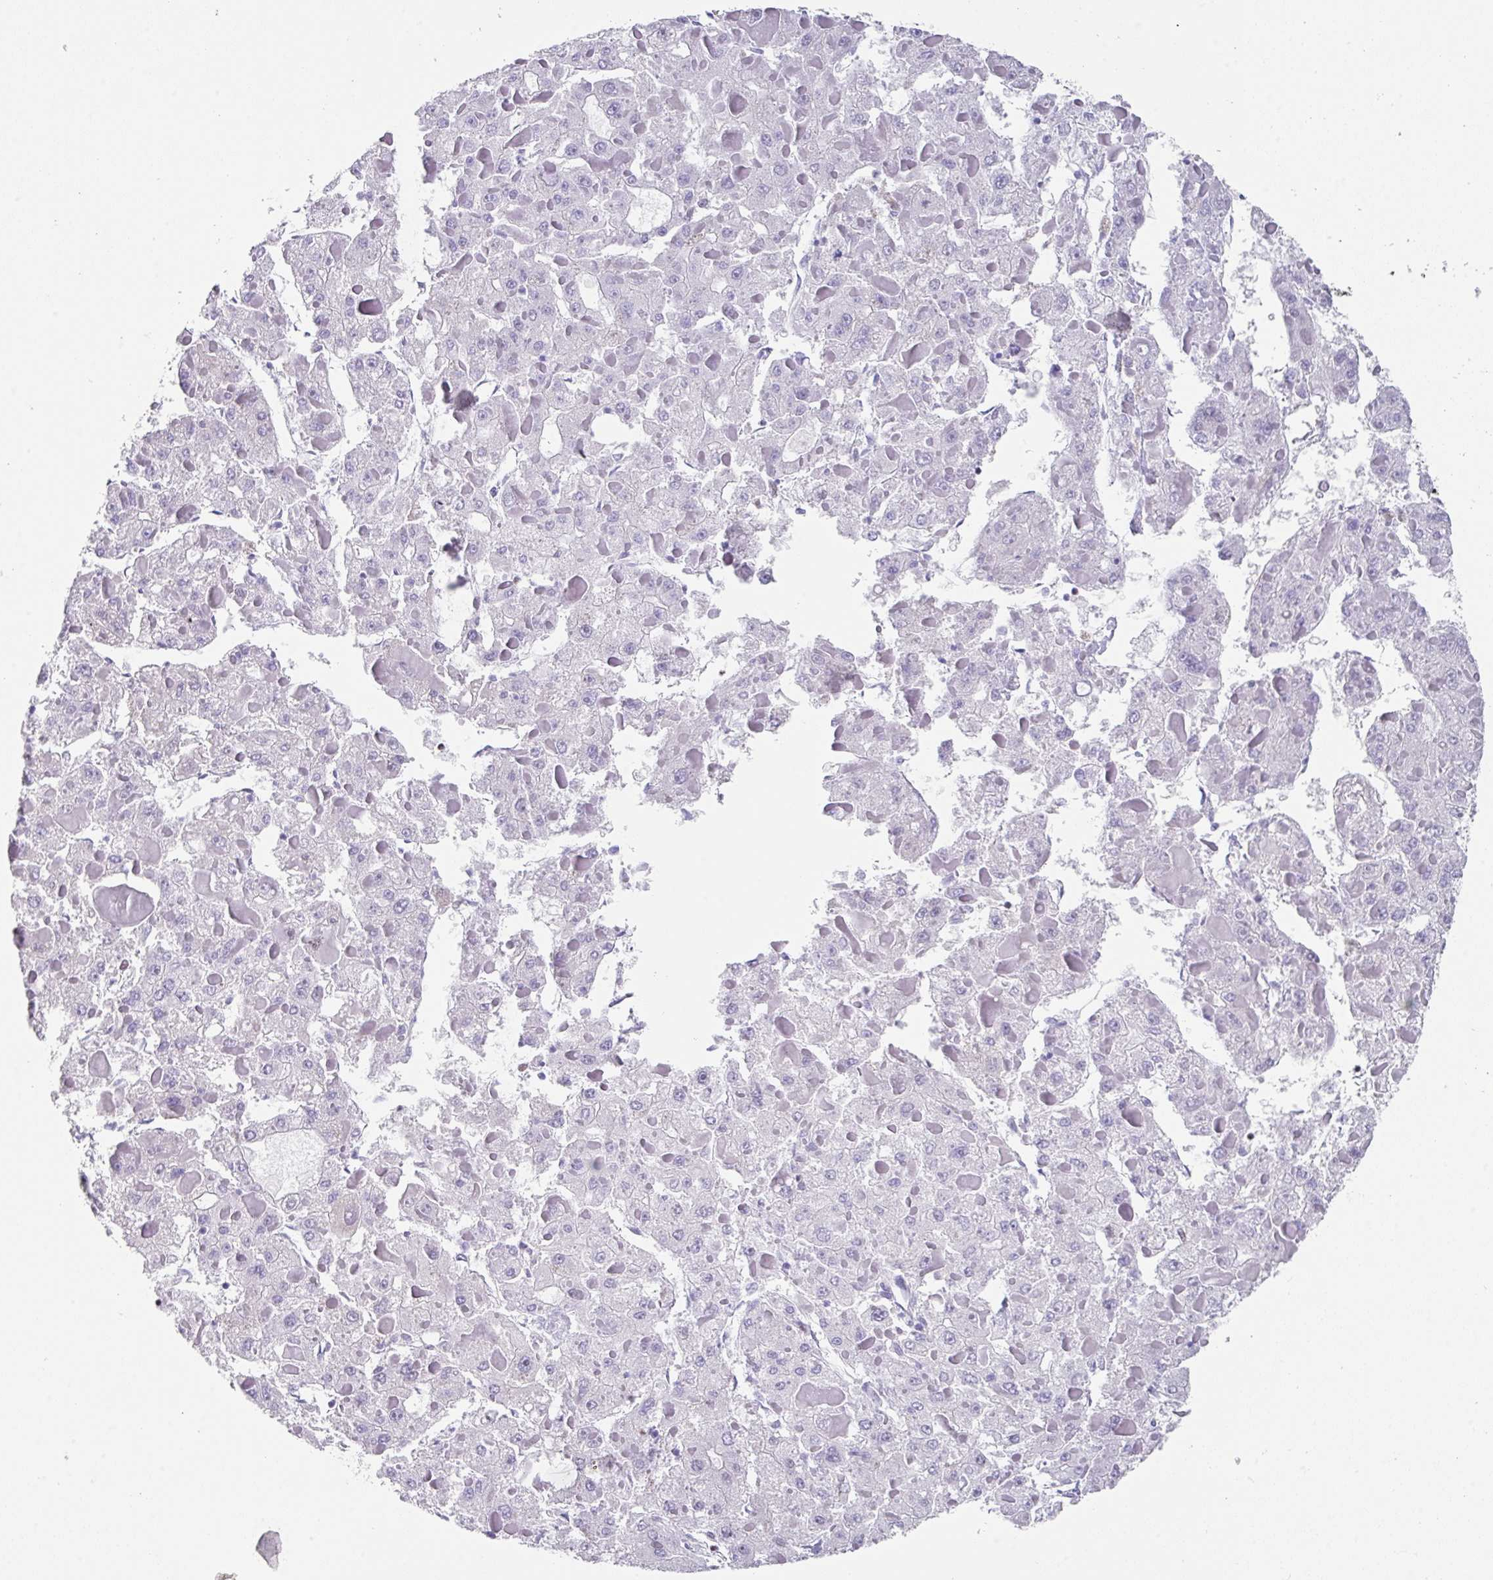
{"staining": {"intensity": "negative", "quantity": "none", "location": "none"}, "tissue": "liver cancer", "cell_type": "Tumor cells", "image_type": "cancer", "snomed": [{"axis": "morphology", "description": "Carcinoma, Hepatocellular, NOS"}, {"axis": "topography", "description": "Liver"}], "caption": "Liver hepatocellular carcinoma stained for a protein using IHC shows no expression tumor cells.", "gene": "TCF3", "patient": {"sex": "female", "age": 73}}